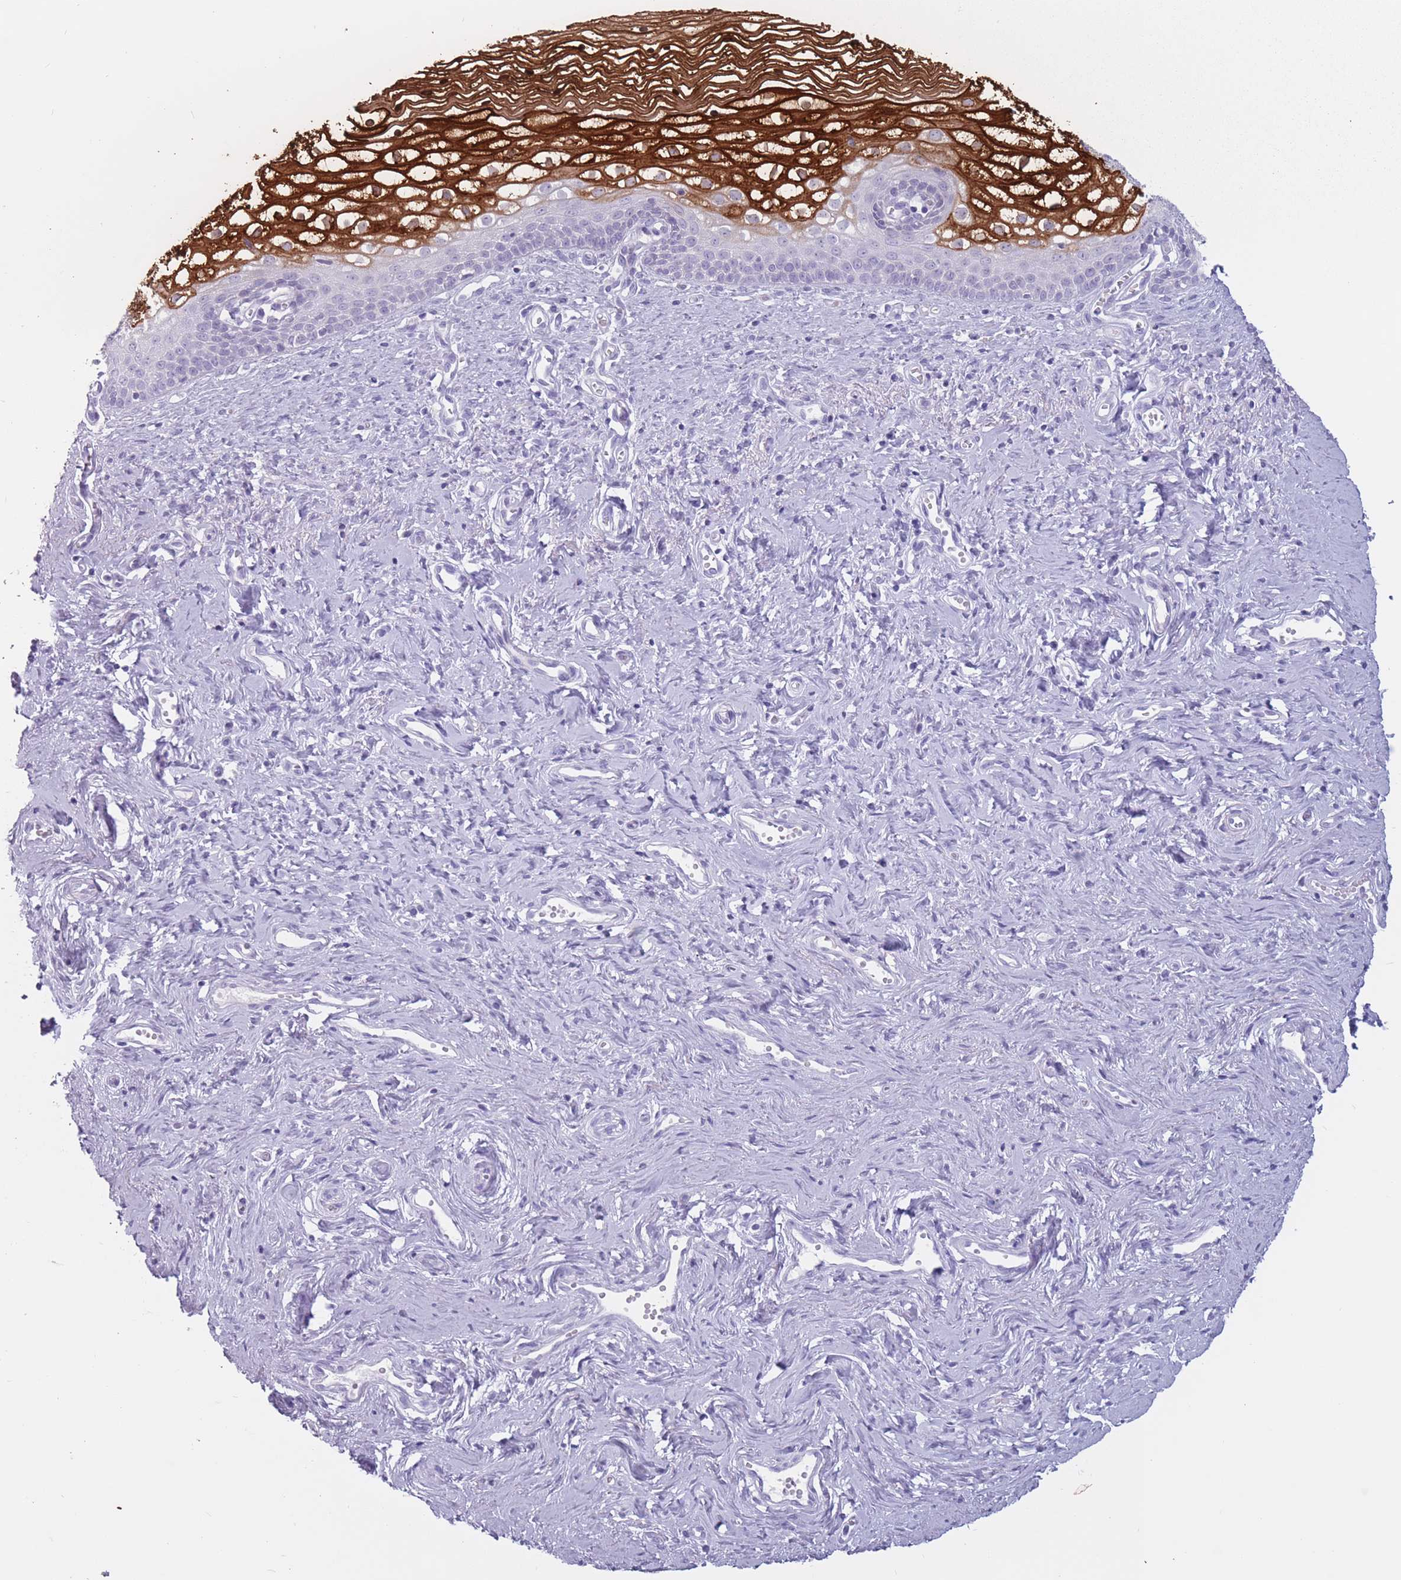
{"staining": {"intensity": "strong", "quantity": "<25%", "location": "cytoplasmic/membranous,nuclear"}, "tissue": "vagina", "cell_type": "Squamous epithelial cells", "image_type": "normal", "snomed": [{"axis": "morphology", "description": "Normal tissue, NOS"}, {"axis": "topography", "description": "Vagina"}], "caption": "An IHC photomicrograph of normal tissue is shown. Protein staining in brown shows strong cytoplasmic/membranous,nuclear positivity in vagina within squamous epithelial cells.", "gene": "PNMA3", "patient": {"sex": "female", "age": 59}}